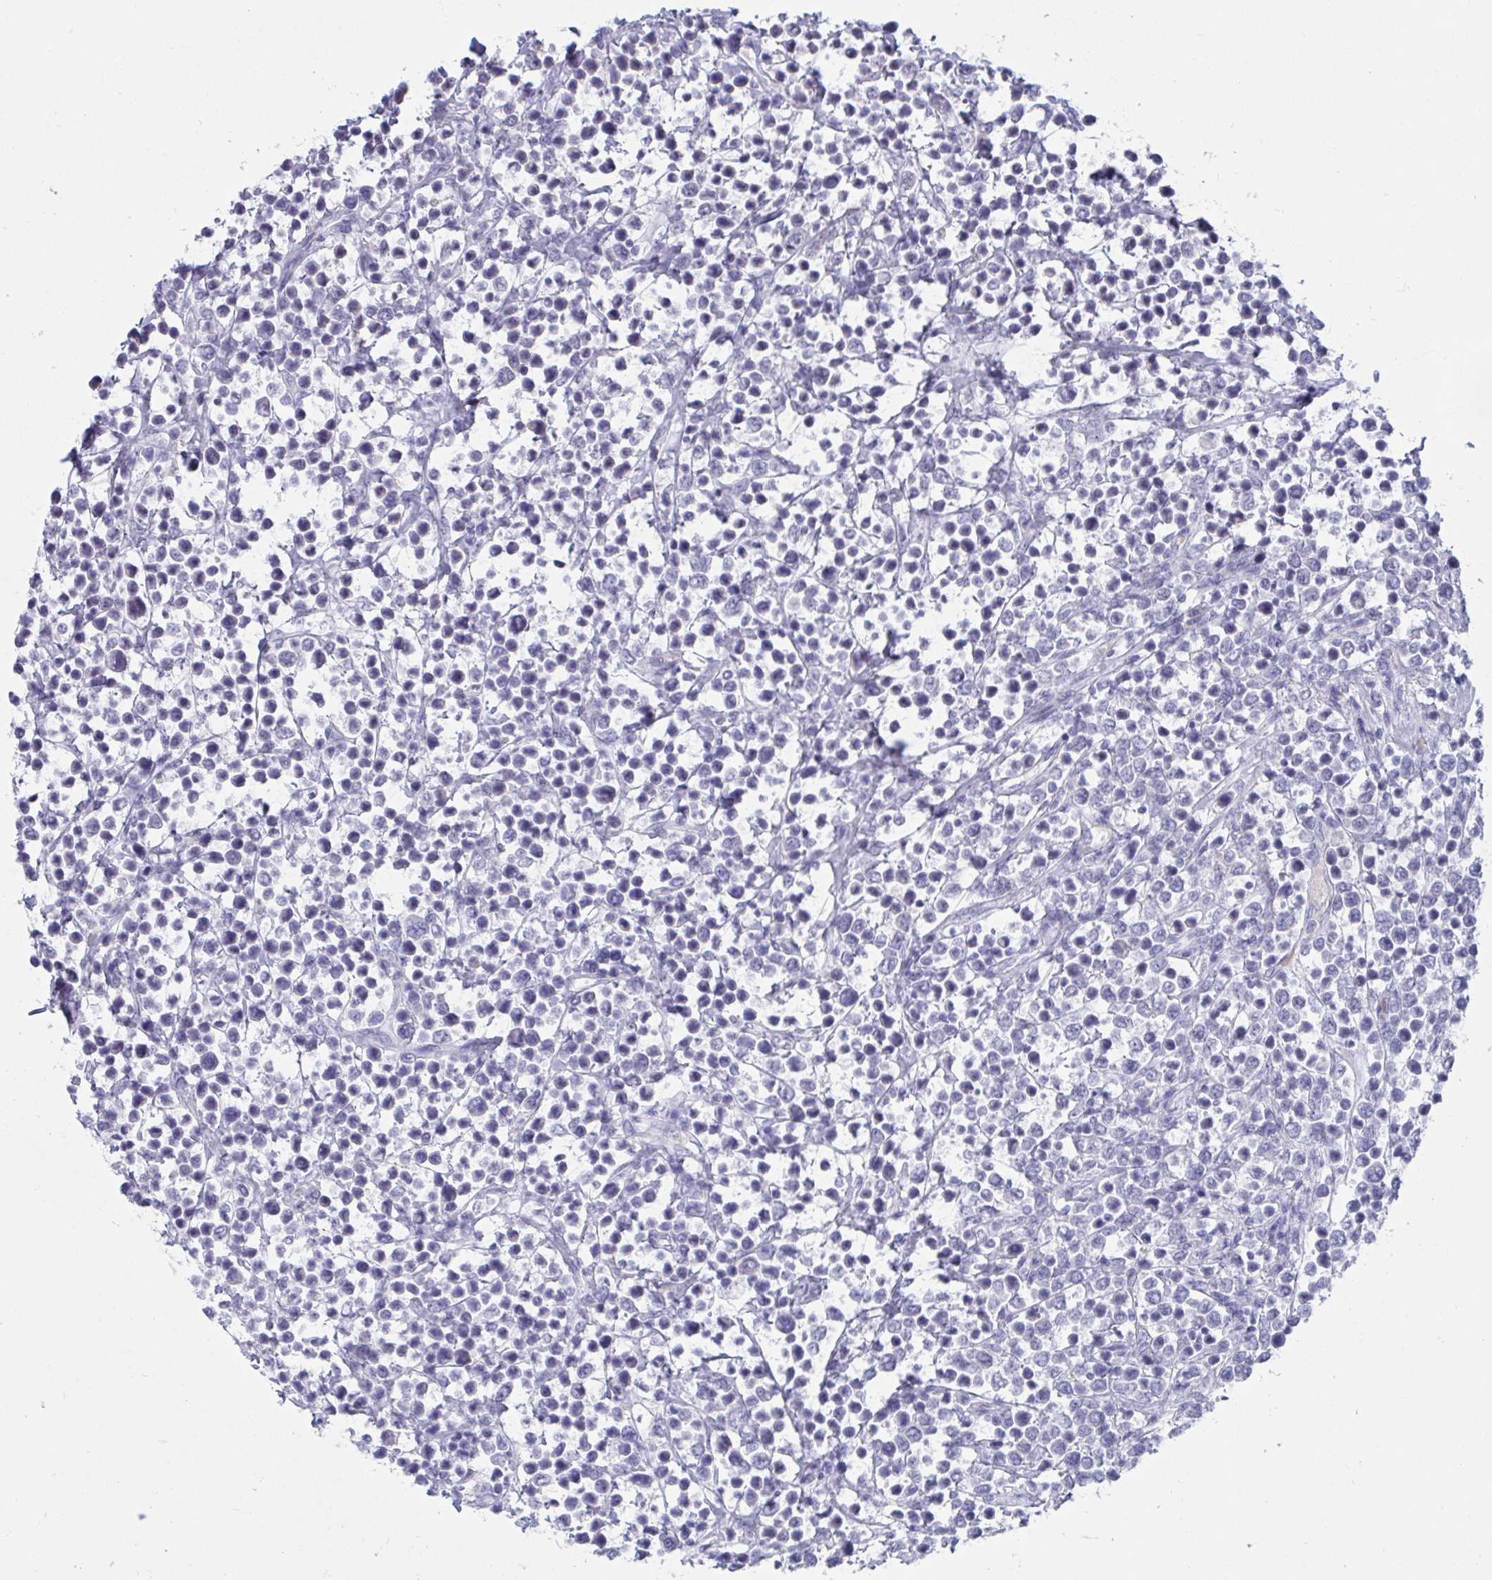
{"staining": {"intensity": "negative", "quantity": "none", "location": "none"}, "tissue": "lymphoma", "cell_type": "Tumor cells", "image_type": "cancer", "snomed": [{"axis": "morphology", "description": "Malignant lymphoma, non-Hodgkin's type, High grade"}, {"axis": "topography", "description": "Soft tissue"}], "caption": "Immunohistochemistry (IHC) histopathology image of neoplastic tissue: malignant lymphoma, non-Hodgkin's type (high-grade) stained with DAB reveals no significant protein staining in tumor cells.", "gene": "MYC", "patient": {"sex": "female", "age": 56}}